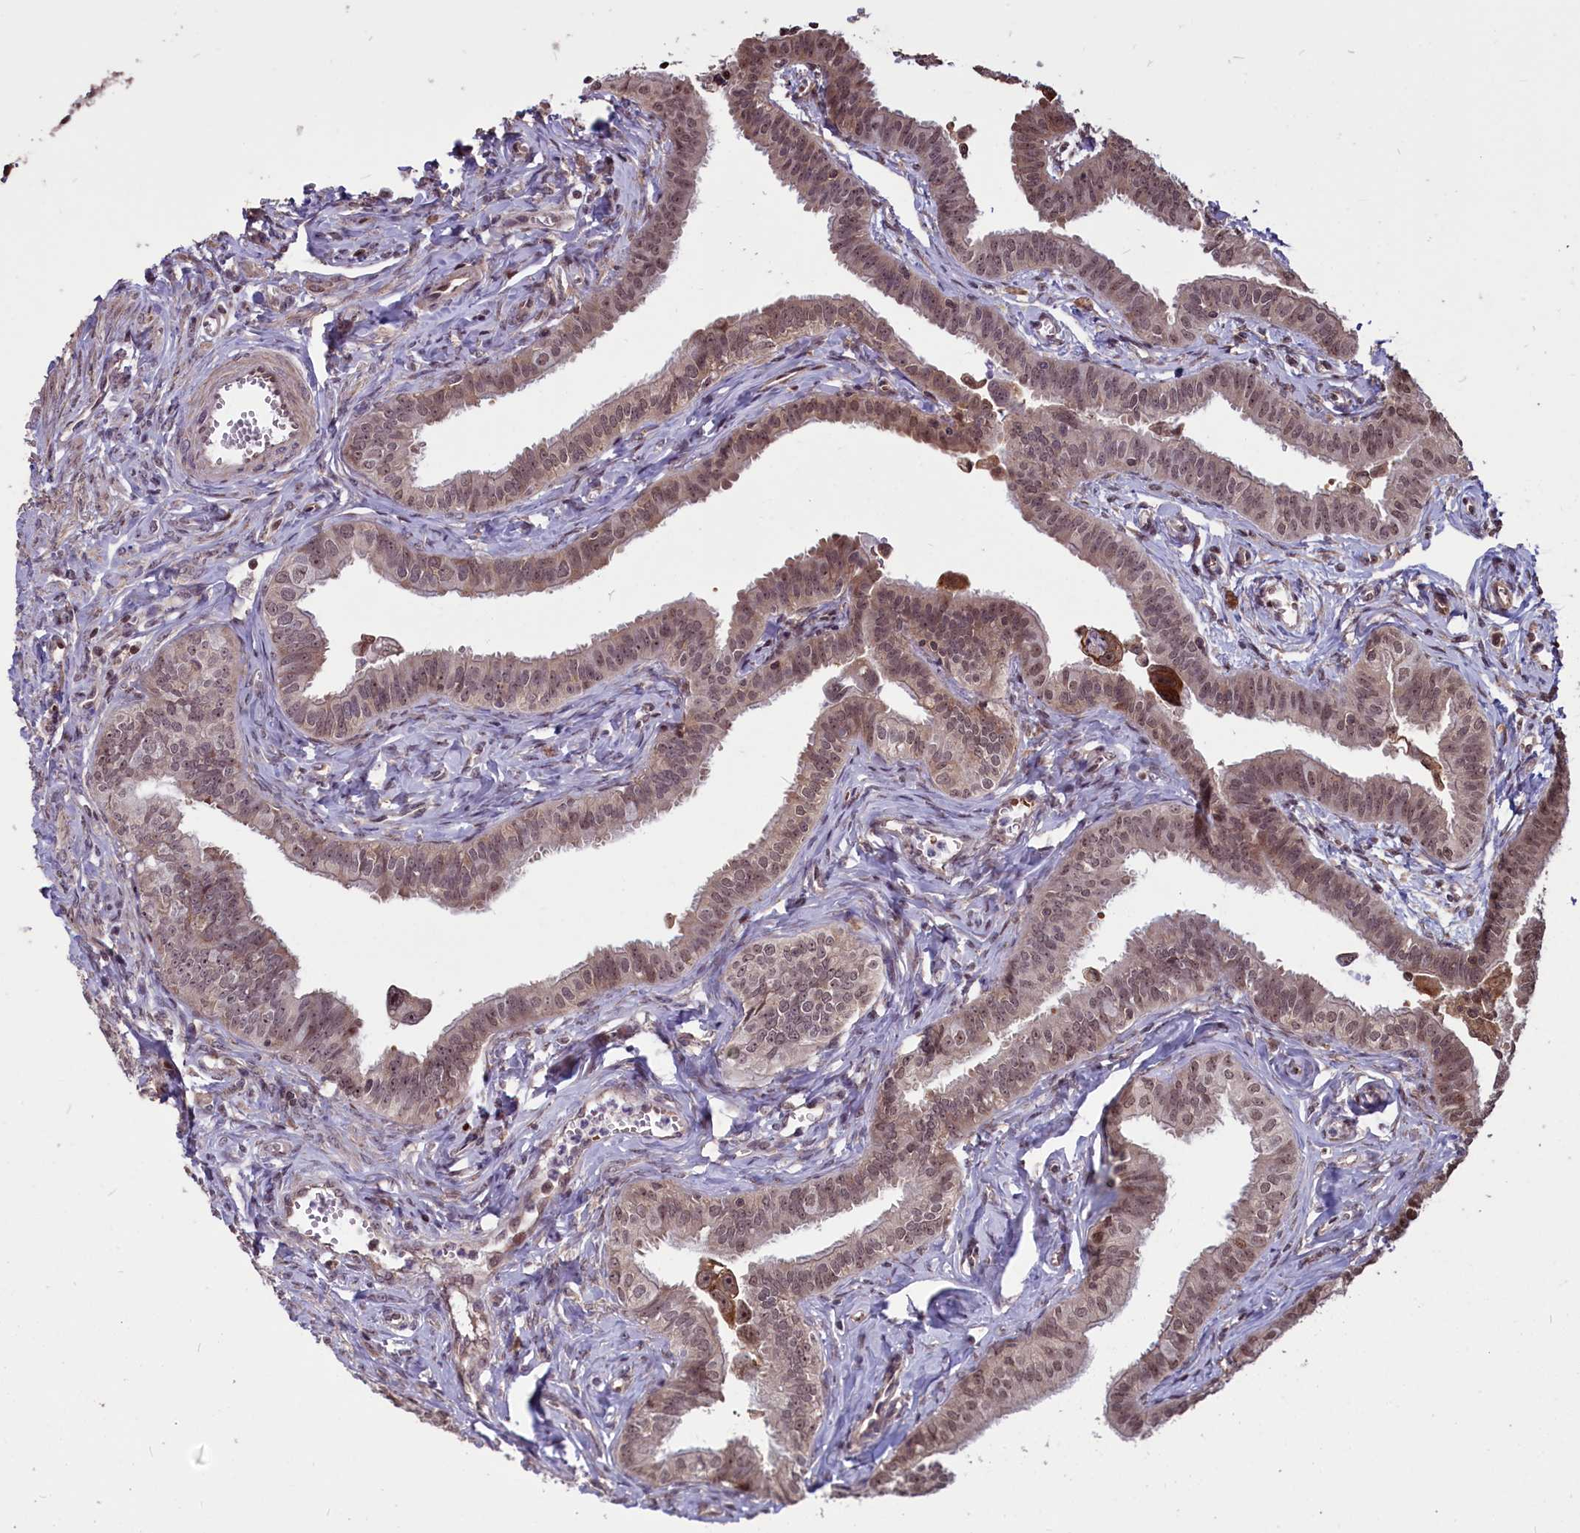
{"staining": {"intensity": "moderate", "quantity": ">75%", "location": "cytoplasmic/membranous,nuclear"}, "tissue": "fallopian tube", "cell_type": "Glandular cells", "image_type": "normal", "snomed": [{"axis": "morphology", "description": "Normal tissue, NOS"}, {"axis": "morphology", "description": "Carcinoma, NOS"}, {"axis": "topography", "description": "Fallopian tube"}, {"axis": "topography", "description": "Ovary"}], "caption": "A histopathology image showing moderate cytoplasmic/membranous,nuclear staining in approximately >75% of glandular cells in unremarkable fallopian tube, as visualized by brown immunohistochemical staining.", "gene": "SHFL", "patient": {"sex": "female", "age": 59}}